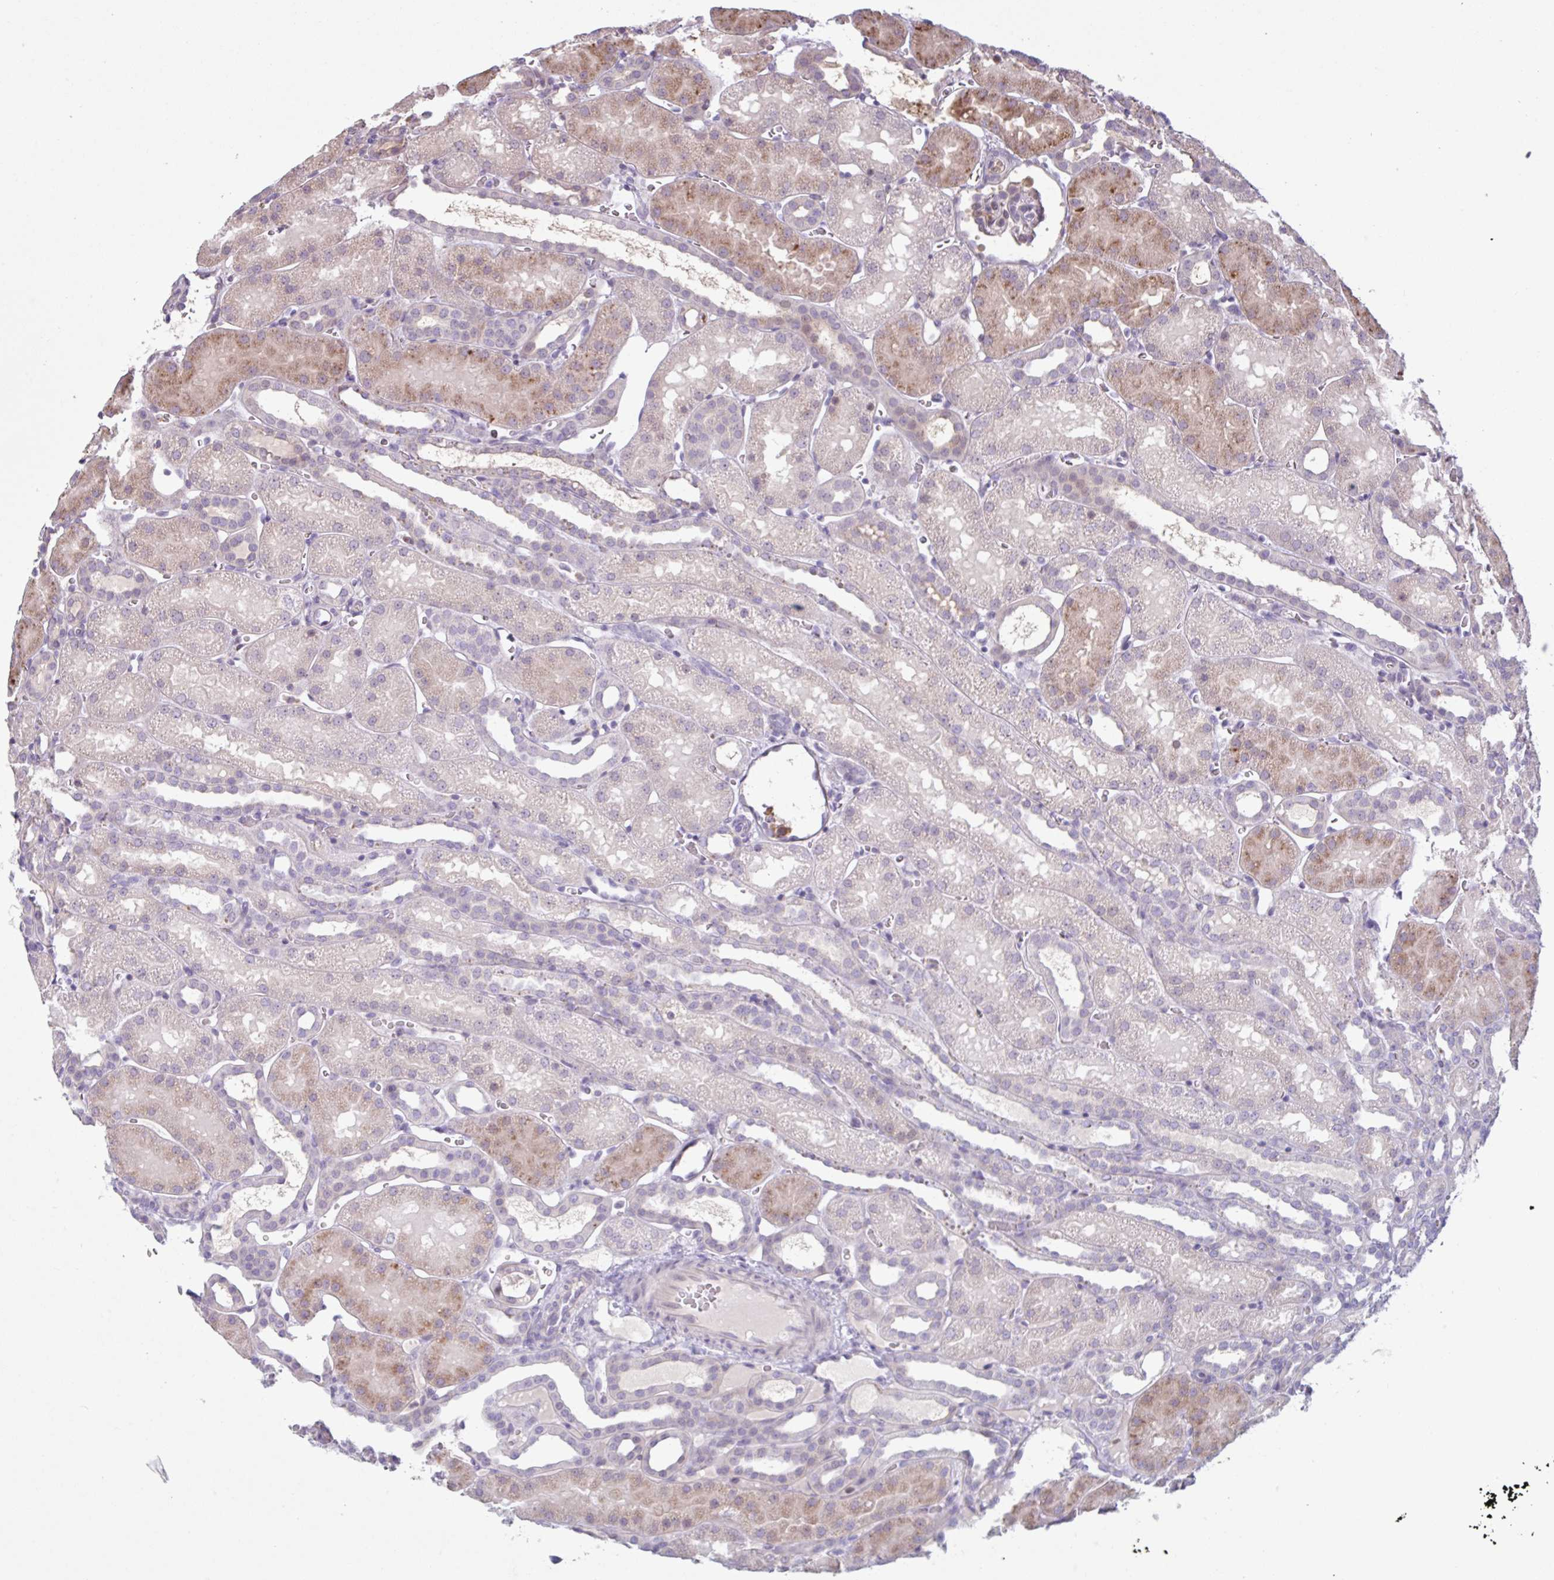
{"staining": {"intensity": "weak", "quantity": "<25%", "location": "cytoplasmic/membranous"}, "tissue": "kidney", "cell_type": "Cells in glomeruli", "image_type": "normal", "snomed": [{"axis": "morphology", "description": "Normal tissue, NOS"}, {"axis": "topography", "description": "Kidney"}], "caption": "This histopathology image is of normal kidney stained with immunohistochemistry (IHC) to label a protein in brown with the nuclei are counter-stained blue. There is no expression in cells in glomeruli. (Immunohistochemistry, brightfield microscopy, high magnification).", "gene": "TAF1D", "patient": {"sex": "male", "age": 2}}